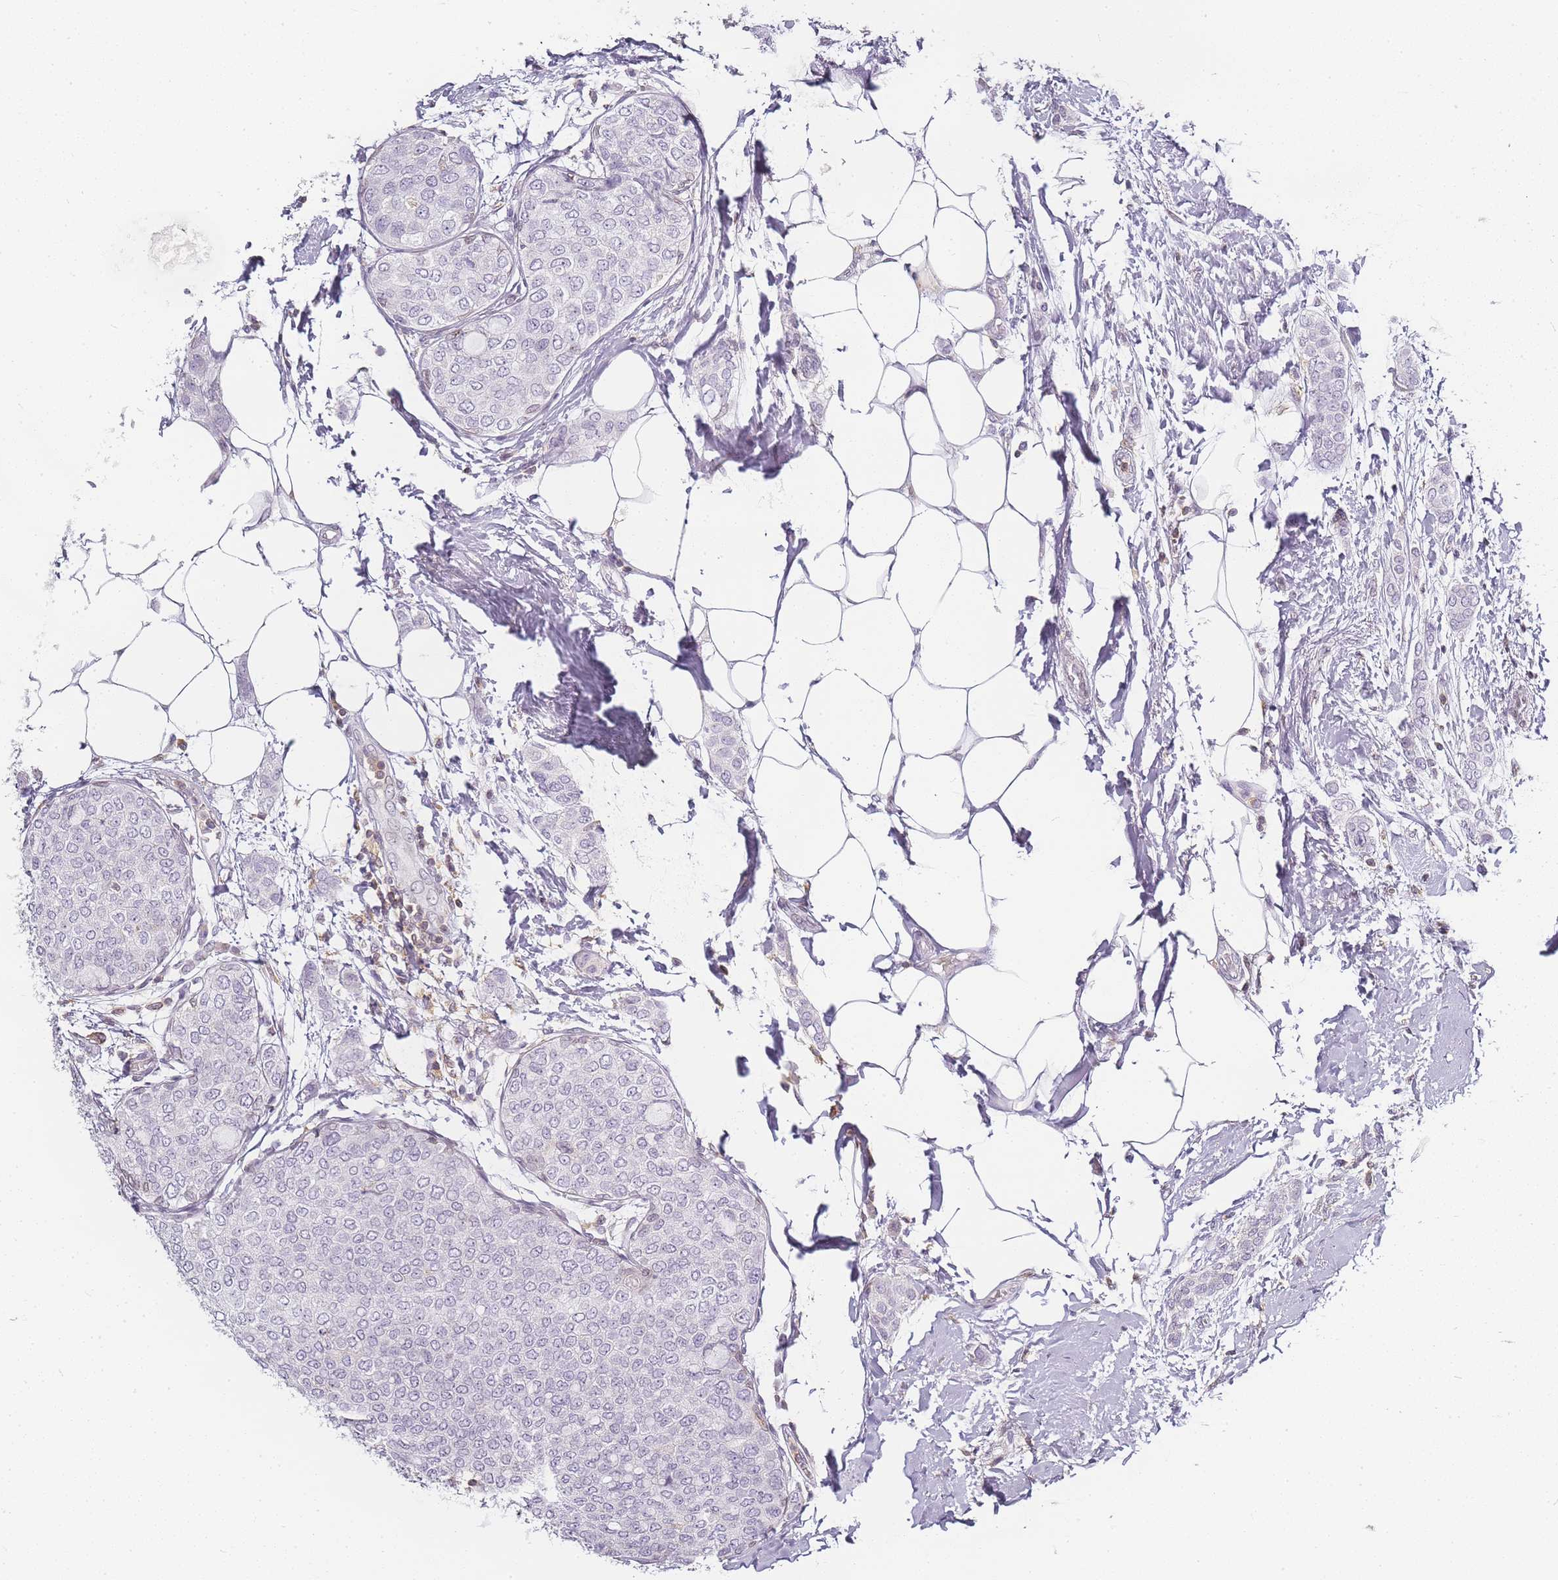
{"staining": {"intensity": "negative", "quantity": "none", "location": "none"}, "tissue": "breast cancer", "cell_type": "Tumor cells", "image_type": "cancer", "snomed": [{"axis": "morphology", "description": "Duct carcinoma"}, {"axis": "topography", "description": "Breast"}], "caption": "Immunohistochemical staining of human breast invasive ductal carcinoma shows no significant positivity in tumor cells.", "gene": "JAKMIP1", "patient": {"sex": "female", "age": 72}}